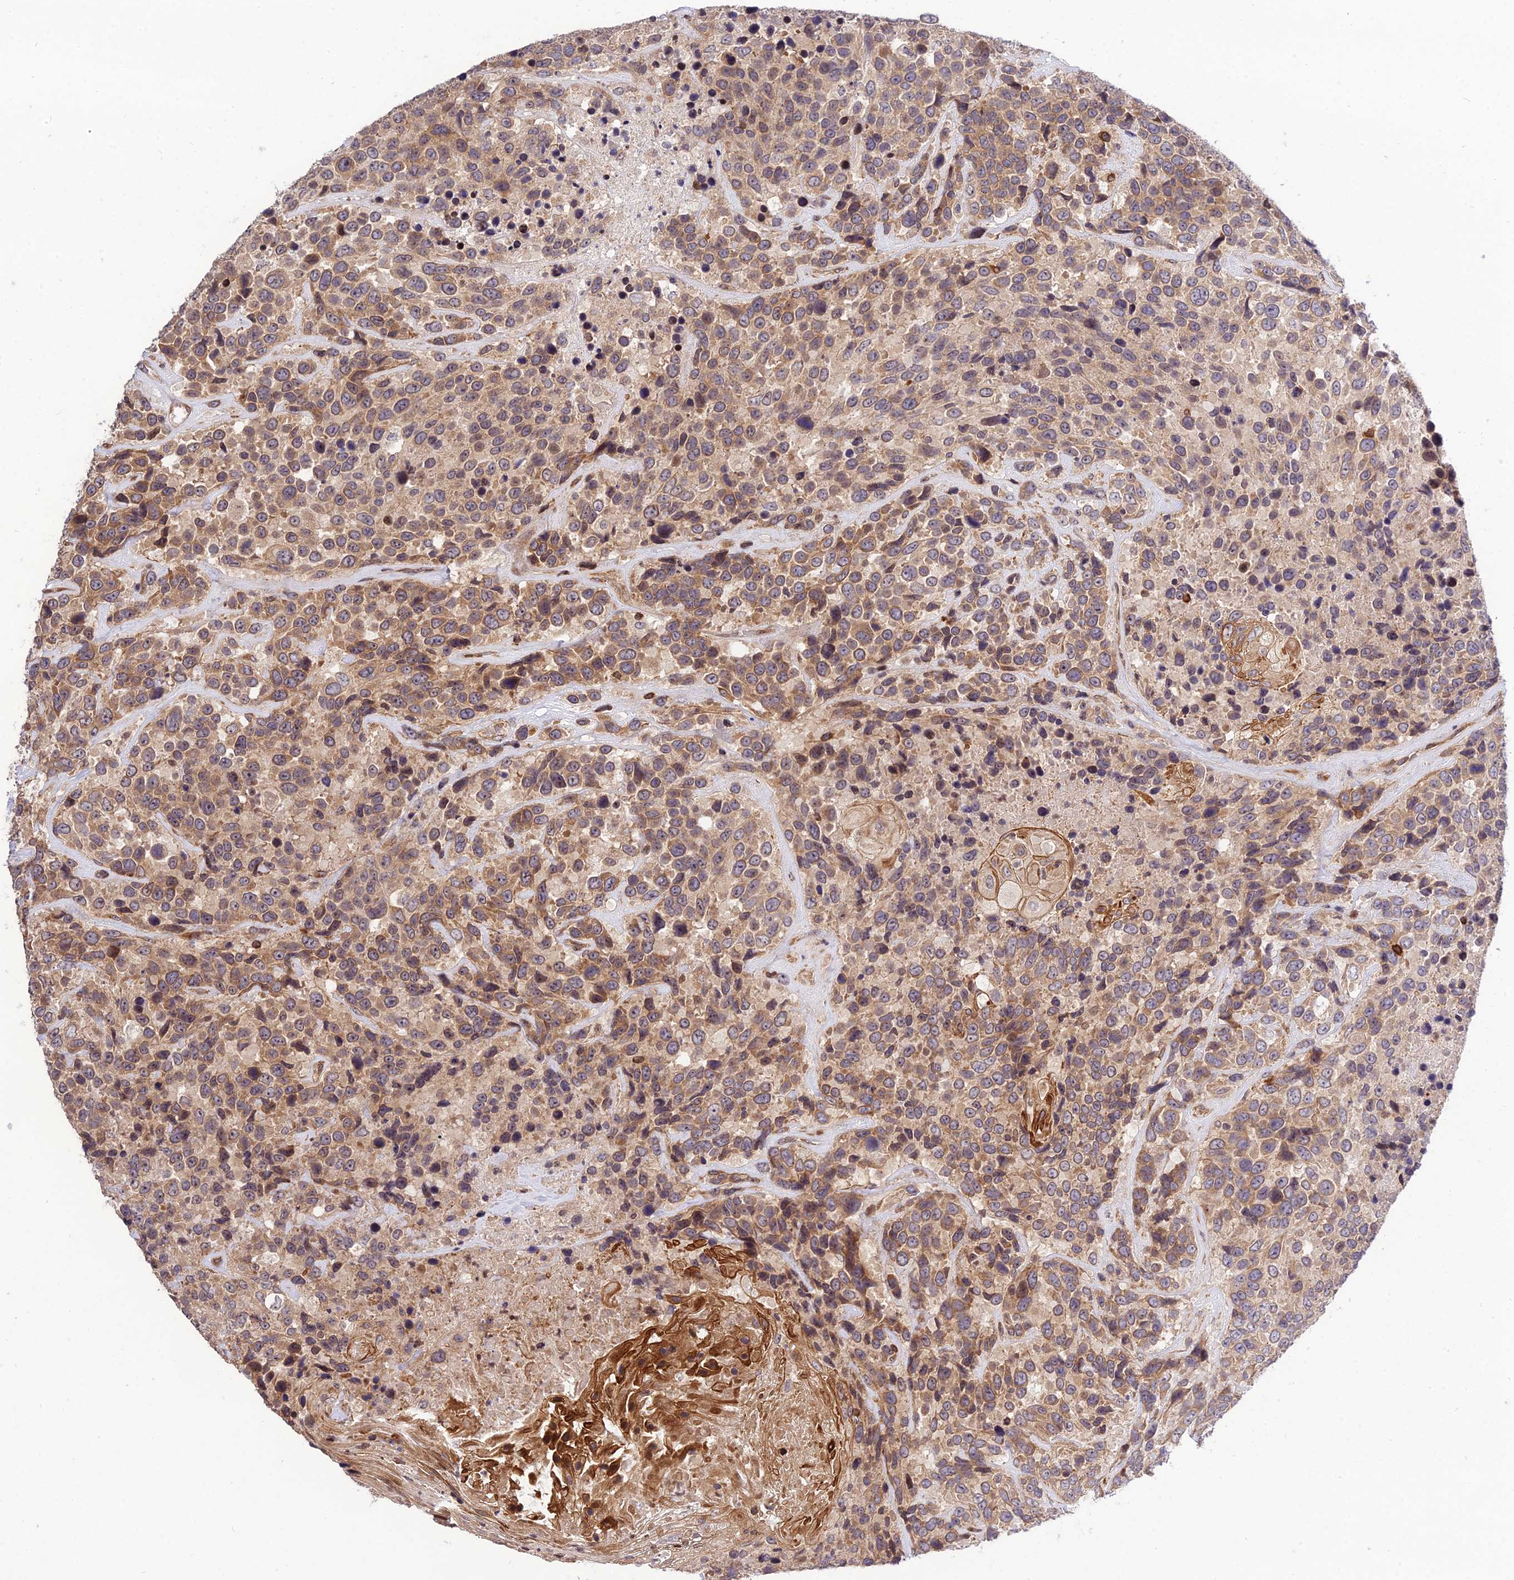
{"staining": {"intensity": "moderate", "quantity": ">75%", "location": "cytoplasmic/membranous"}, "tissue": "urothelial cancer", "cell_type": "Tumor cells", "image_type": "cancer", "snomed": [{"axis": "morphology", "description": "Urothelial carcinoma, High grade"}, {"axis": "topography", "description": "Urinary bladder"}], "caption": "High-grade urothelial carcinoma tissue exhibits moderate cytoplasmic/membranous positivity in approximately >75% of tumor cells", "gene": "SMG6", "patient": {"sex": "female", "age": 70}}